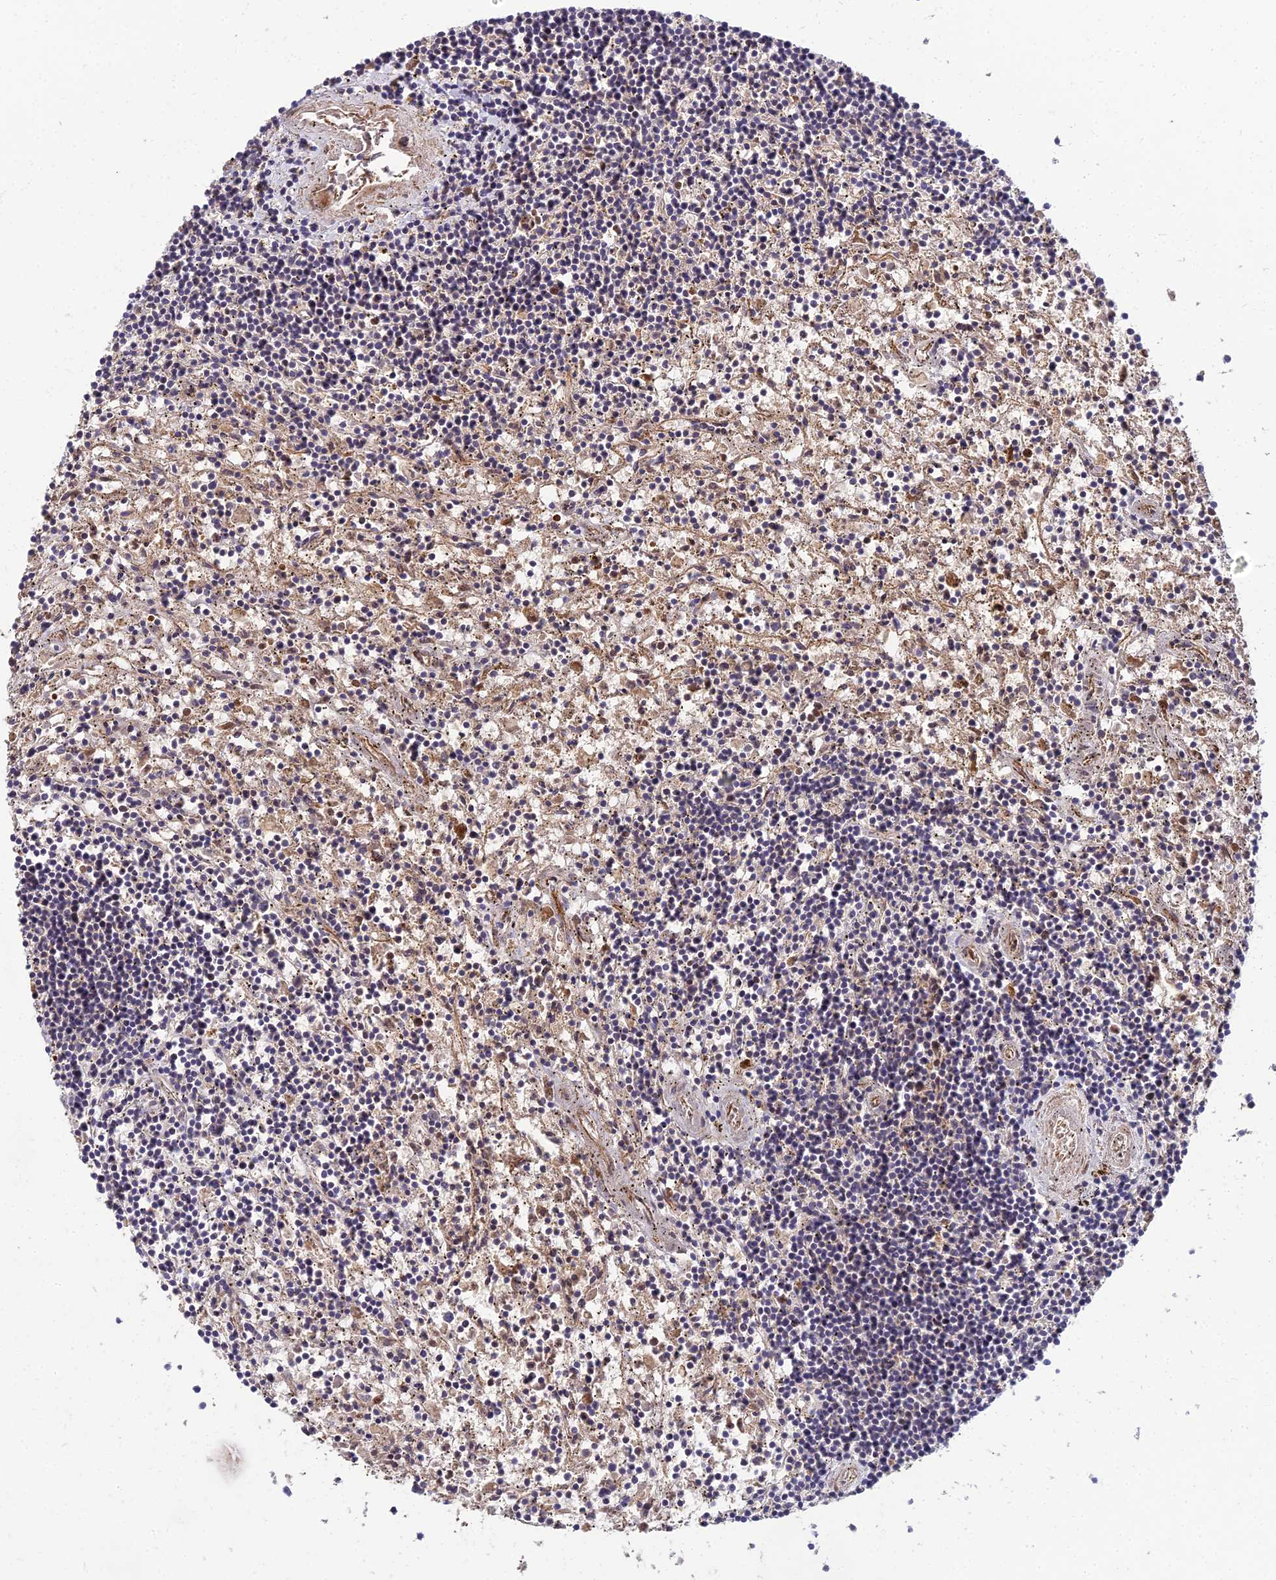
{"staining": {"intensity": "negative", "quantity": "none", "location": "none"}, "tissue": "lymphoma", "cell_type": "Tumor cells", "image_type": "cancer", "snomed": [{"axis": "morphology", "description": "Malignant lymphoma, non-Hodgkin's type, Low grade"}, {"axis": "topography", "description": "Spleen"}], "caption": "There is no significant expression in tumor cells of low-grade malignant lymphoma, non-Hodgkin's type. (Brightfield microscopy of DAB (3,3'-diaminobenzidine) IHC at high magnification).", "gene": "NPY", "patient": {"sex": "male", "age": 76}}